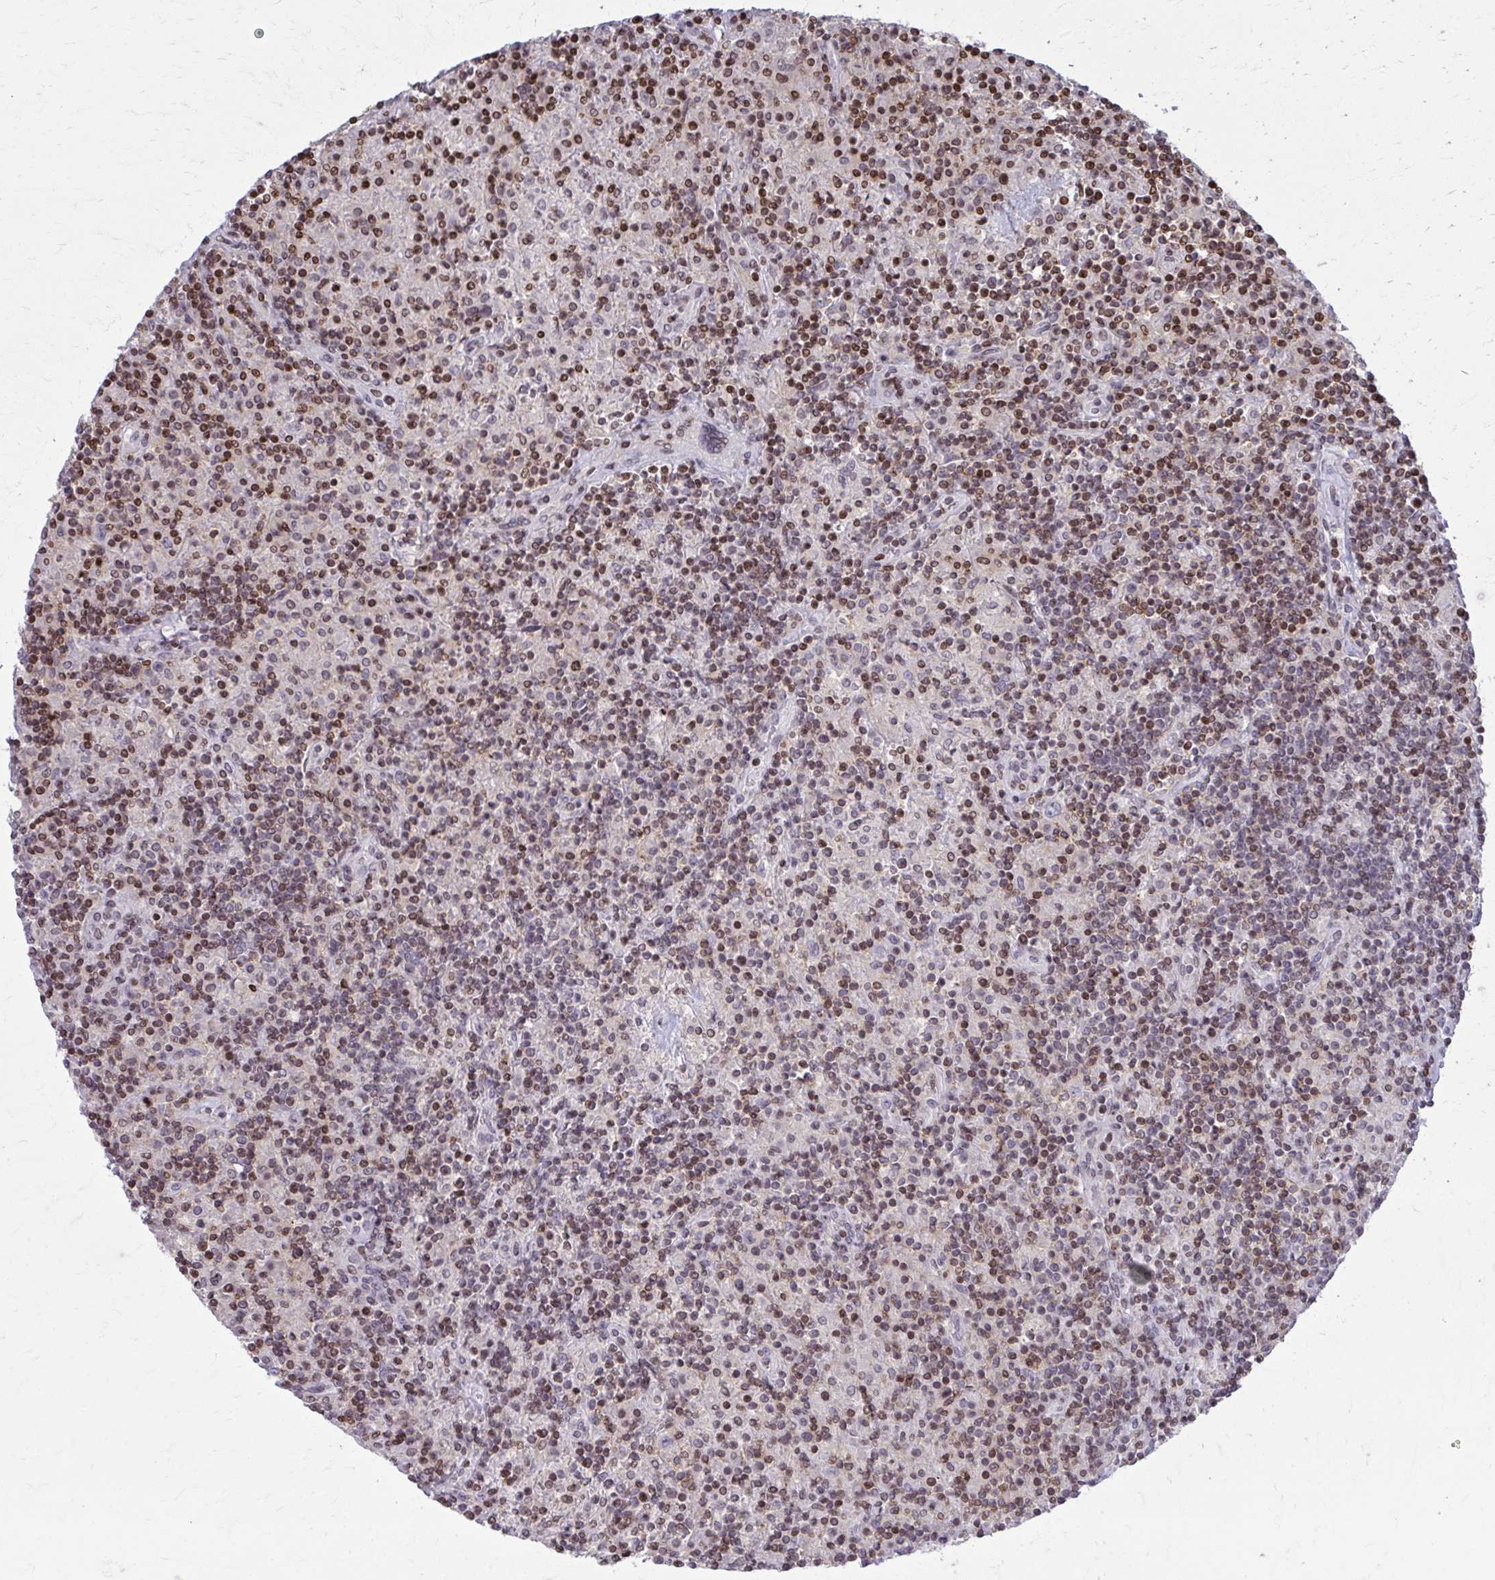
{"staining": {"intensity": "negative", "quantity": "none", "location": "none"}, "tissue": "lymphoma", "cell_type": "Tumor cells", "image_type": "cancer", "snomed": [{"axis": "morphology", "description": "Hodgkin's disease, NOS"}, {"axis": "topography", "description": "Lymph node"}], "caption": "DAB (3,3'-diaminobenzidine) immunohistochemical staining of human Hodgkin's disease exhibits no significant staining in tumor cells.", "gene": "AP5M1", "patient": {"sex": "male", "age": 70}}